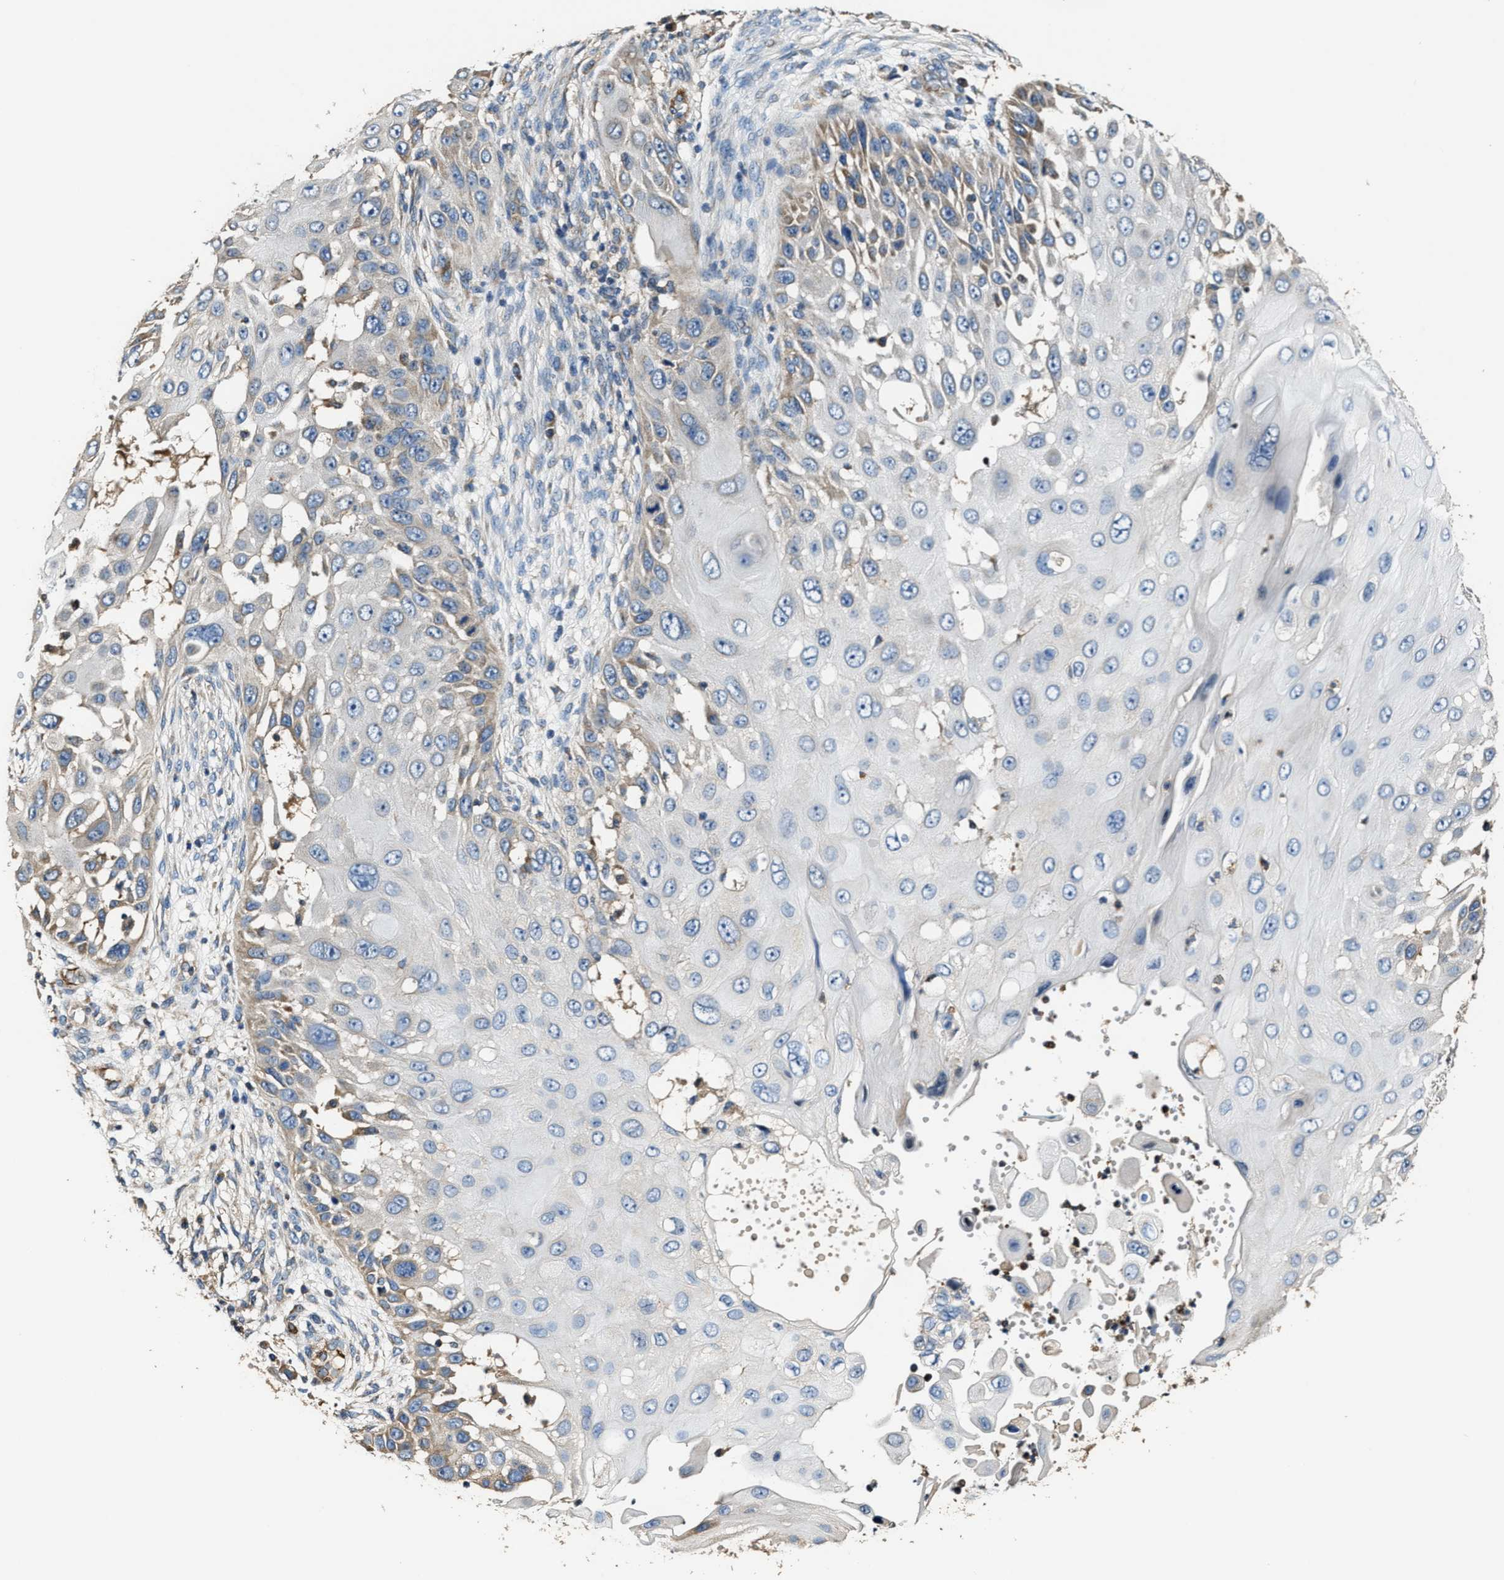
{"staining": {"intensity": "moderate", "quantity": "<25%", "location": "cytoplasmic/membranous"}, "tissue": "skin cancer", "cell_type": "Tumor cells", "image_type": "cancer", "snomed": [{"axis": "morphology", "description": "Squamous cell carcinoma, NOS"}, {"axis": "topography", "description": "Skin"}], "caption": "Immunohistochemical staining of human skin cancer (squamous cell carcinoma) displays low levels of moderate cytoplasmic/membranous protein staining in approximately <25% of tumor cells.", "gene": "GFRA3", "patient": {"sex": "female", "age": 44}}